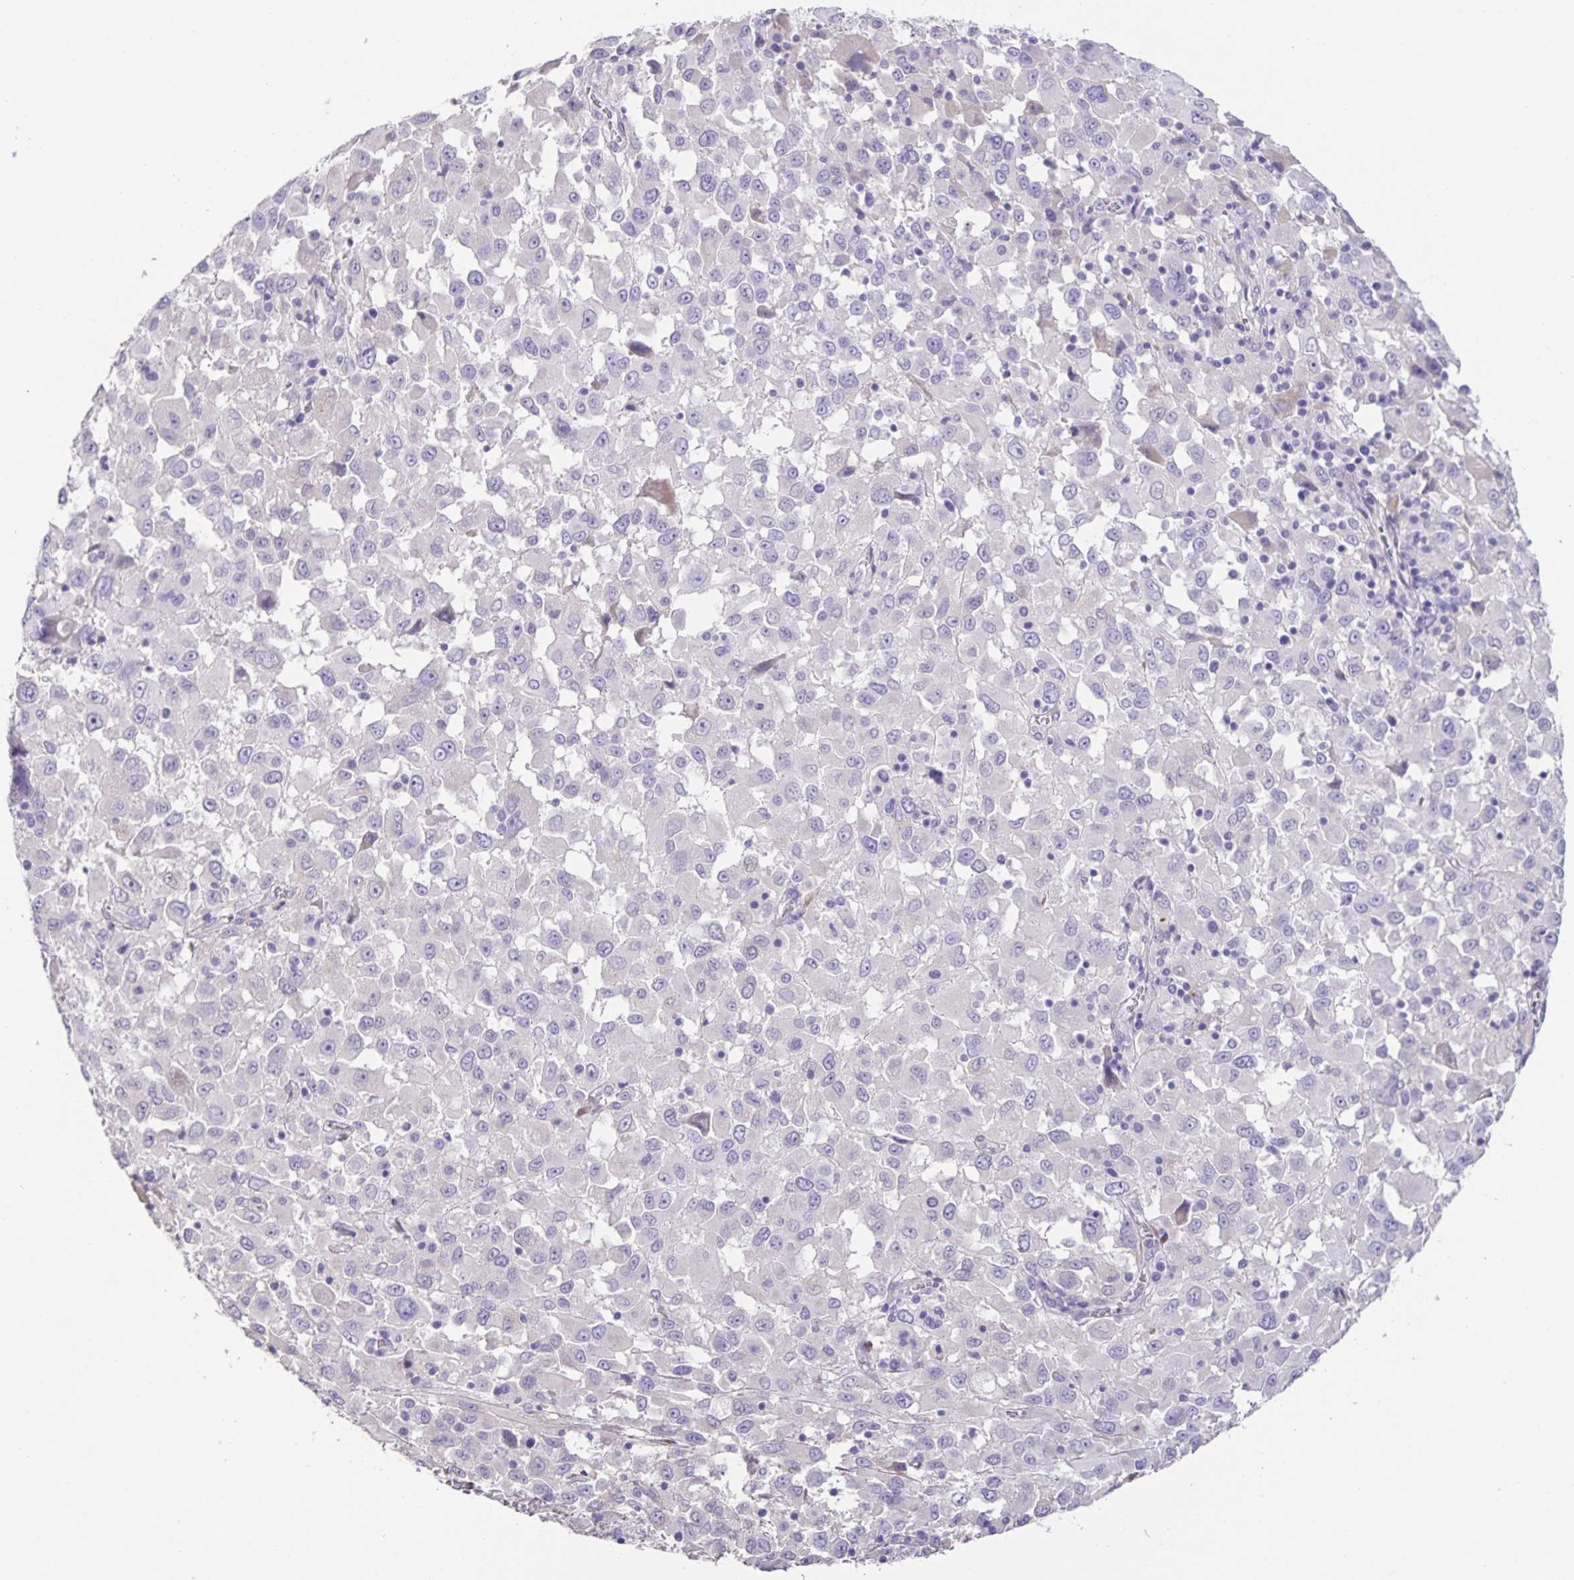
{"staining": {"intensity": "negative", "quantity": "none", "location": "none"}, "tissue": "melanoma", "cell_type": "Tumor cells", "image_type": "cancer", "snomed": [{"axis": "morphology", "description": "Malignant melanoma, Metastatic site"}, {"axis": "topography", "description": "Soft tissue"}], "caption": "This is an immunohistochemistry (IHC) photomicrograph of human melanoma. There is no staining in tumor cells.", "gene": "PRR36", "patient": {"sex": "male", "age": 50}}